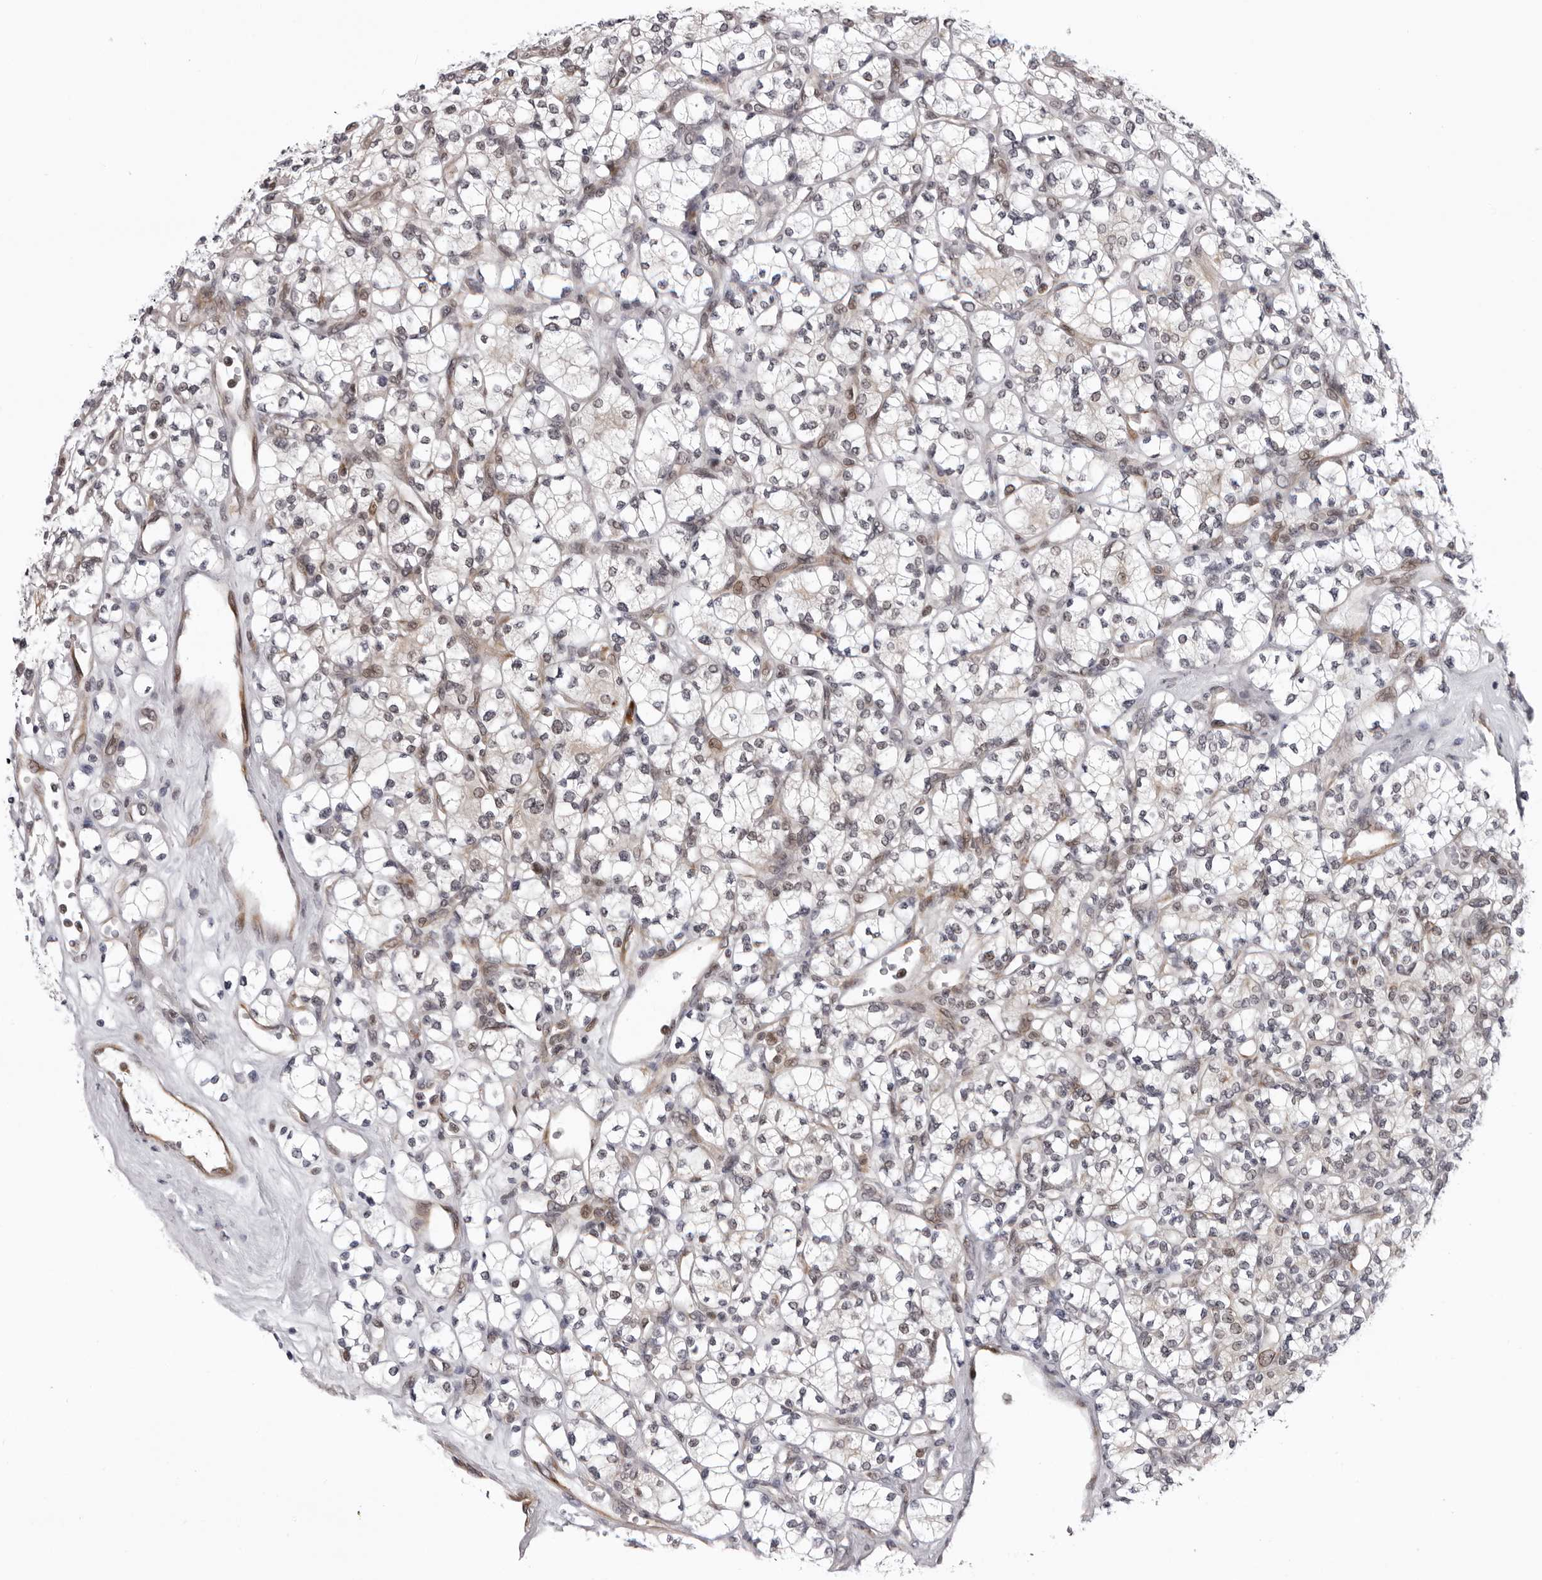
{"staining": {"intensity": "weak", "quantity": "<25%", "location": "cytoplasmic/membranous"}, "tissue": "renal cancer", "cell_type": "Tumor cells", "image_type": "cancer", "snomed": [{"axis": "morphology", "description": "Adenocarcinoma, NOS"}, {"axis": "topography", "description": "Kidney"}], "caption": "Histopathology image shows no significant protein expression in tumor cells of adenocarcinoma (renal). (DAB immunohistochemistry (IHC), high magnification).", "gene": "GCSAML", "patient": {"sex": "male", "age": 77}}